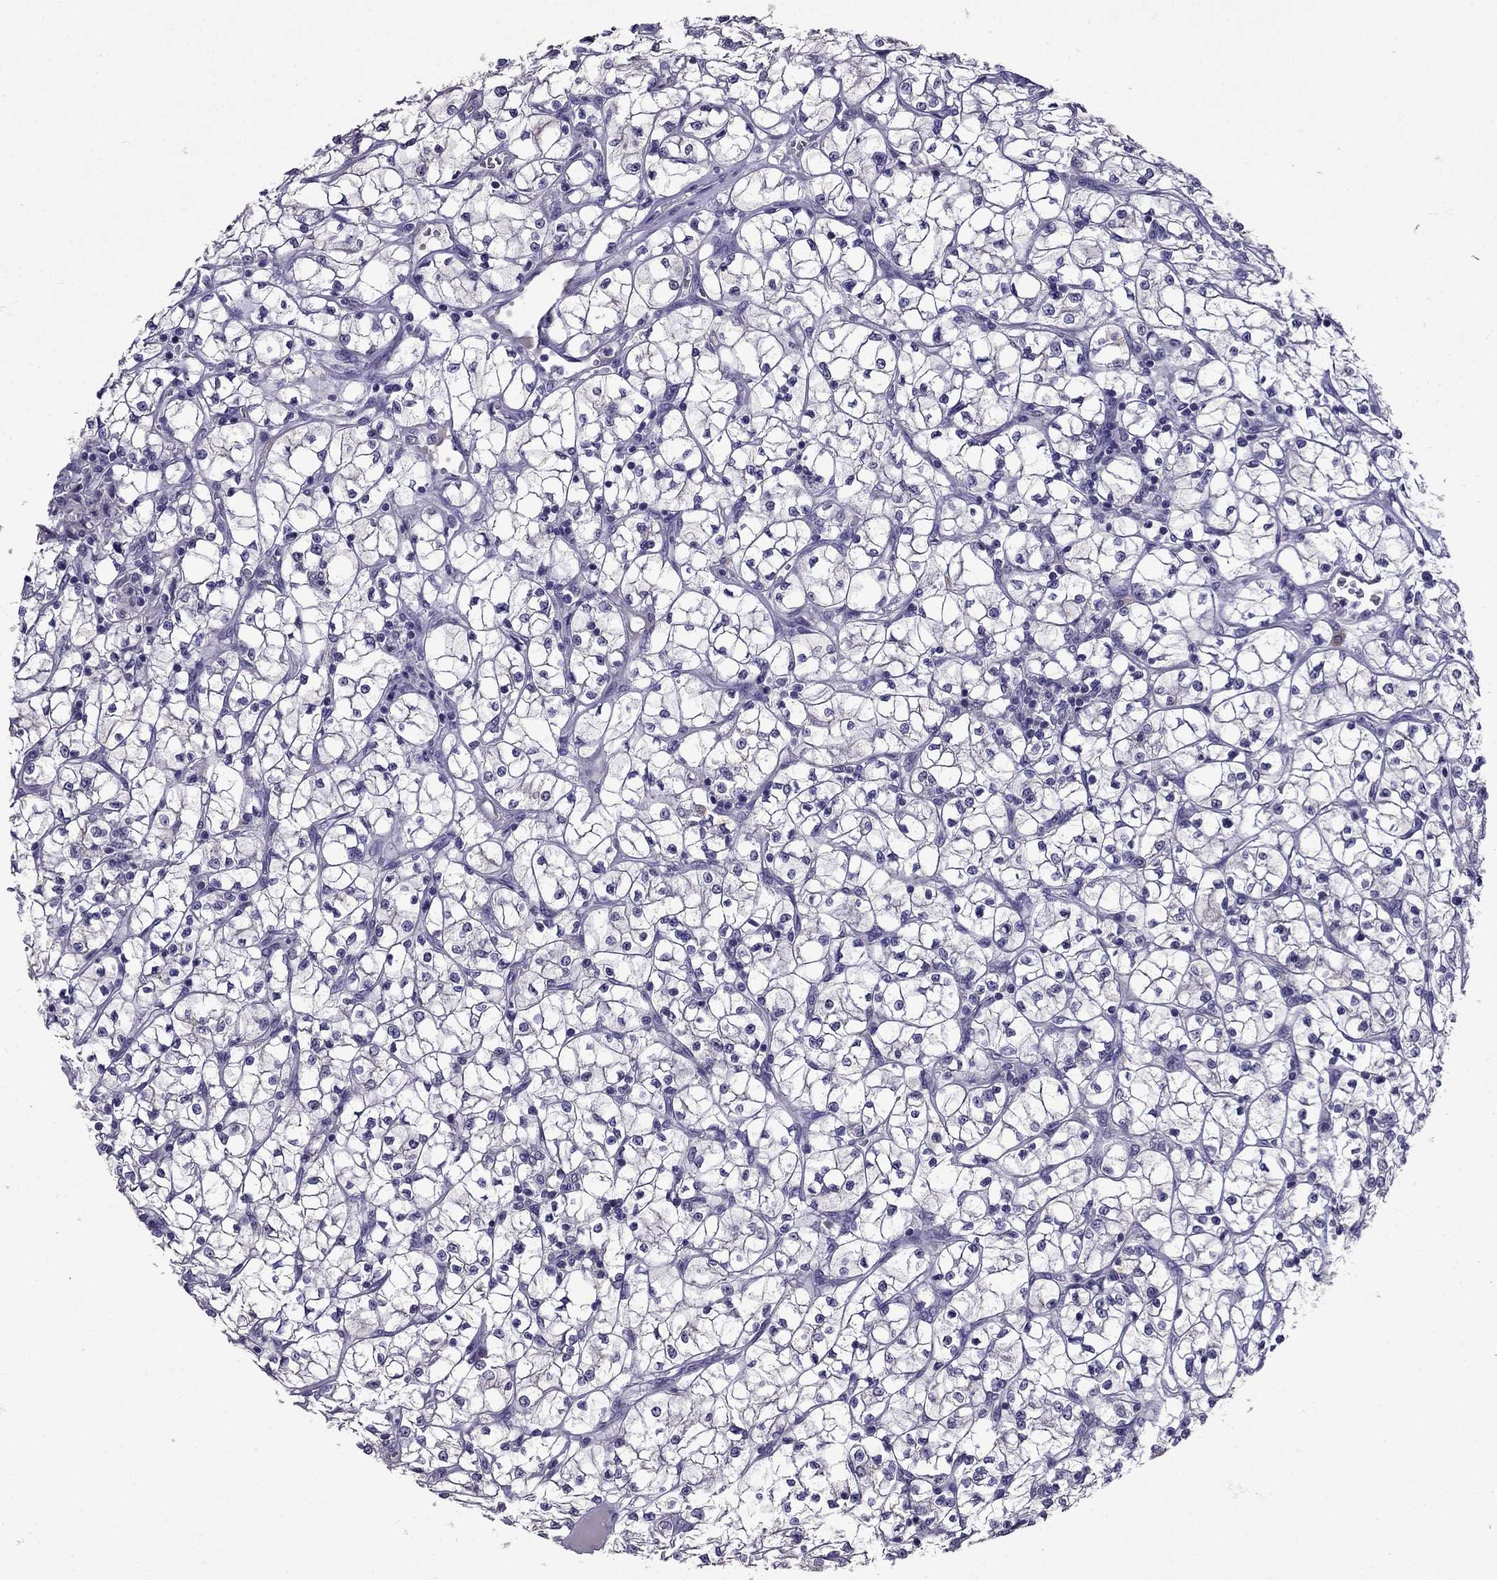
{"staining": {"intensity": "negative", "quantity": "none", "location": "none"}, "tissue": "renal cancer", "cell_type": "Tumor cells", "image_type": "cancer", "snomed": [{"axis": "morphology", "description": "Adenocarcinoma, NOS"}, {"axis": "topography", "description": "Kidney"}], "caption": "DAB immunohistochemical staining of human adenocarcinoma (renal) demonstrates no significant expression in tumor cells.", "gene": "OLFM4", "patient": {"sex": "female", "age": 64}}